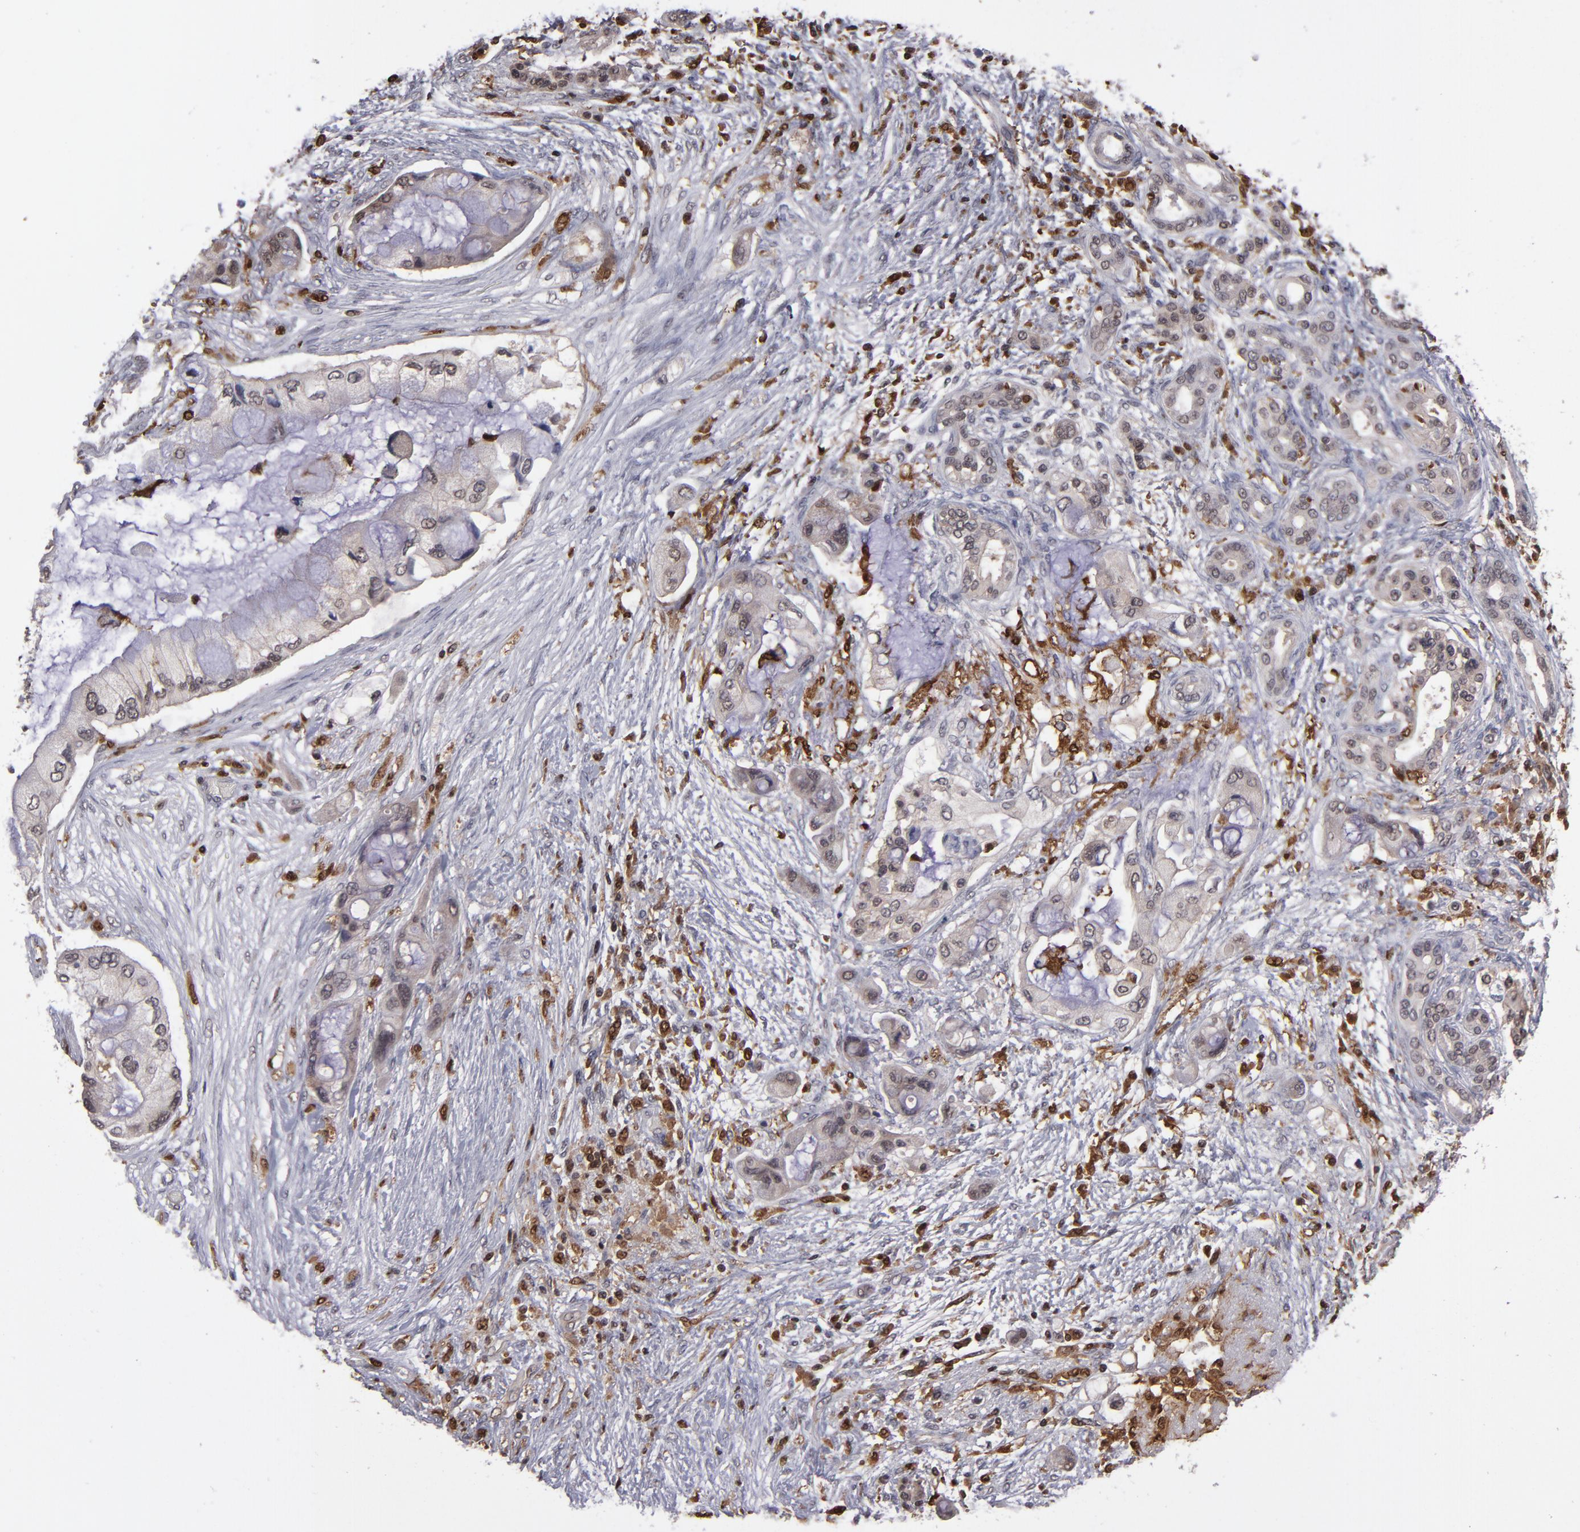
{"staining": {"intensity": "weak", "quantity": ">75%", "location": "cytoplasmic/membranous,nuclear"}, "tissue": "pancreatic cancer", "cell_type": "Tumor cells", "image_type": "cancer", "snomed": [{"axis": "morphology", "description": "Adenocarcinoma, NOS"}, {"axis": "topography", "description": "Pancreas"}], "caption": "Protein staining of pancreatic cancer tissue demonstrates weak cytoplasmic/membranous and nuclear positivity in approximately >75% of tumor cells.", "gene": "GRB2", "patient": {"sex": "female", "age": 59}}